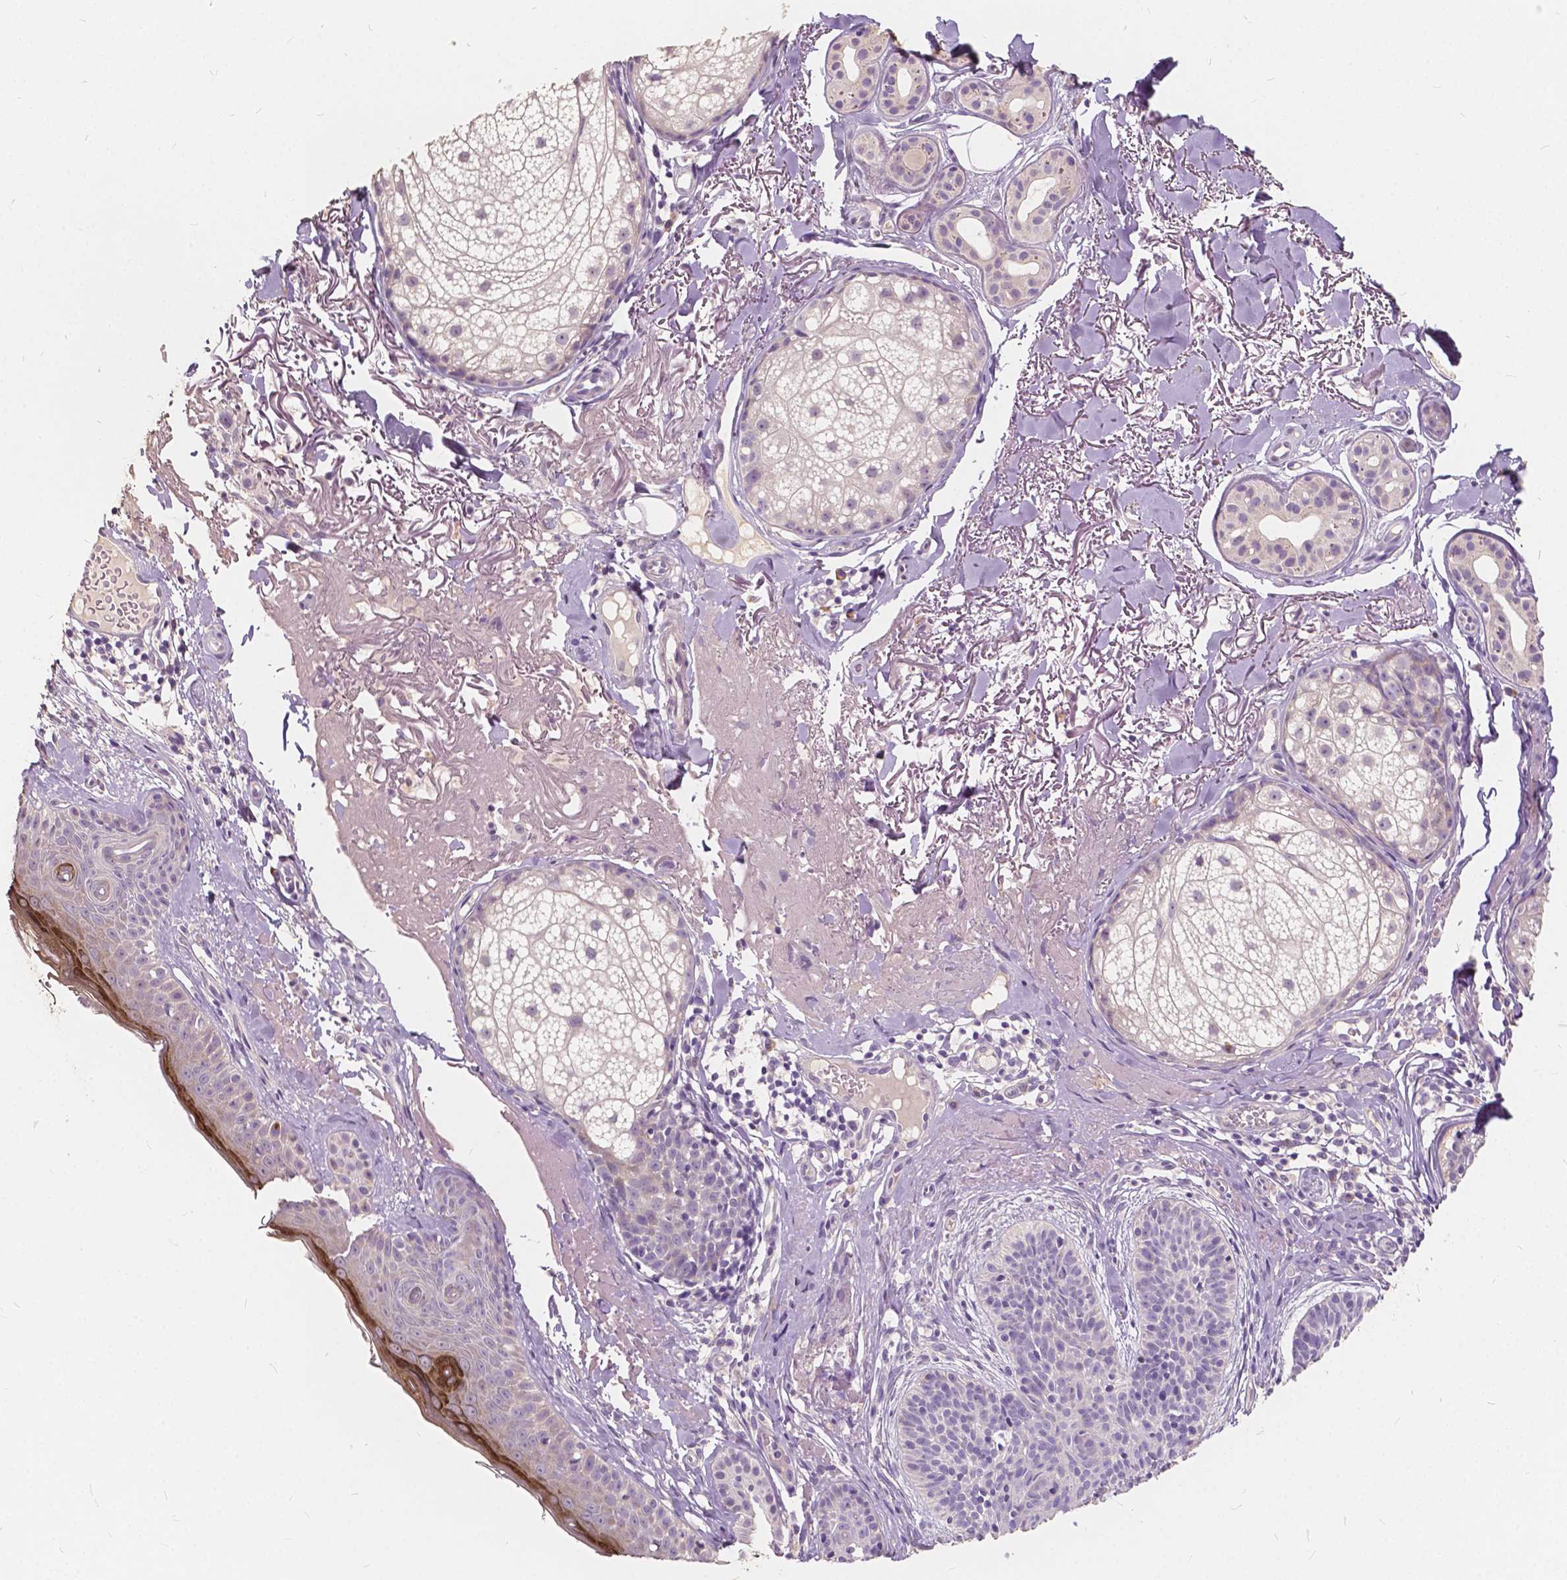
{"staining": {"intensity": "negative", "quantity": "none", "location": "none"}, "tissue": "skin cancer", "cell_type": "Tumor cells", "image_type": "cancer", "snomed": [{"axis": "morphology", "description": "Basal cell carcinoma"}, {"axis": "topography", "description": "Skin"}], "caption": "This is an immunohistochemistry micrograph of human skin basal cell carcinoma. There is no positivity in tumor cells.", "gene": "SLC7A8", "patient": {"sex": "male", "age": 78}}